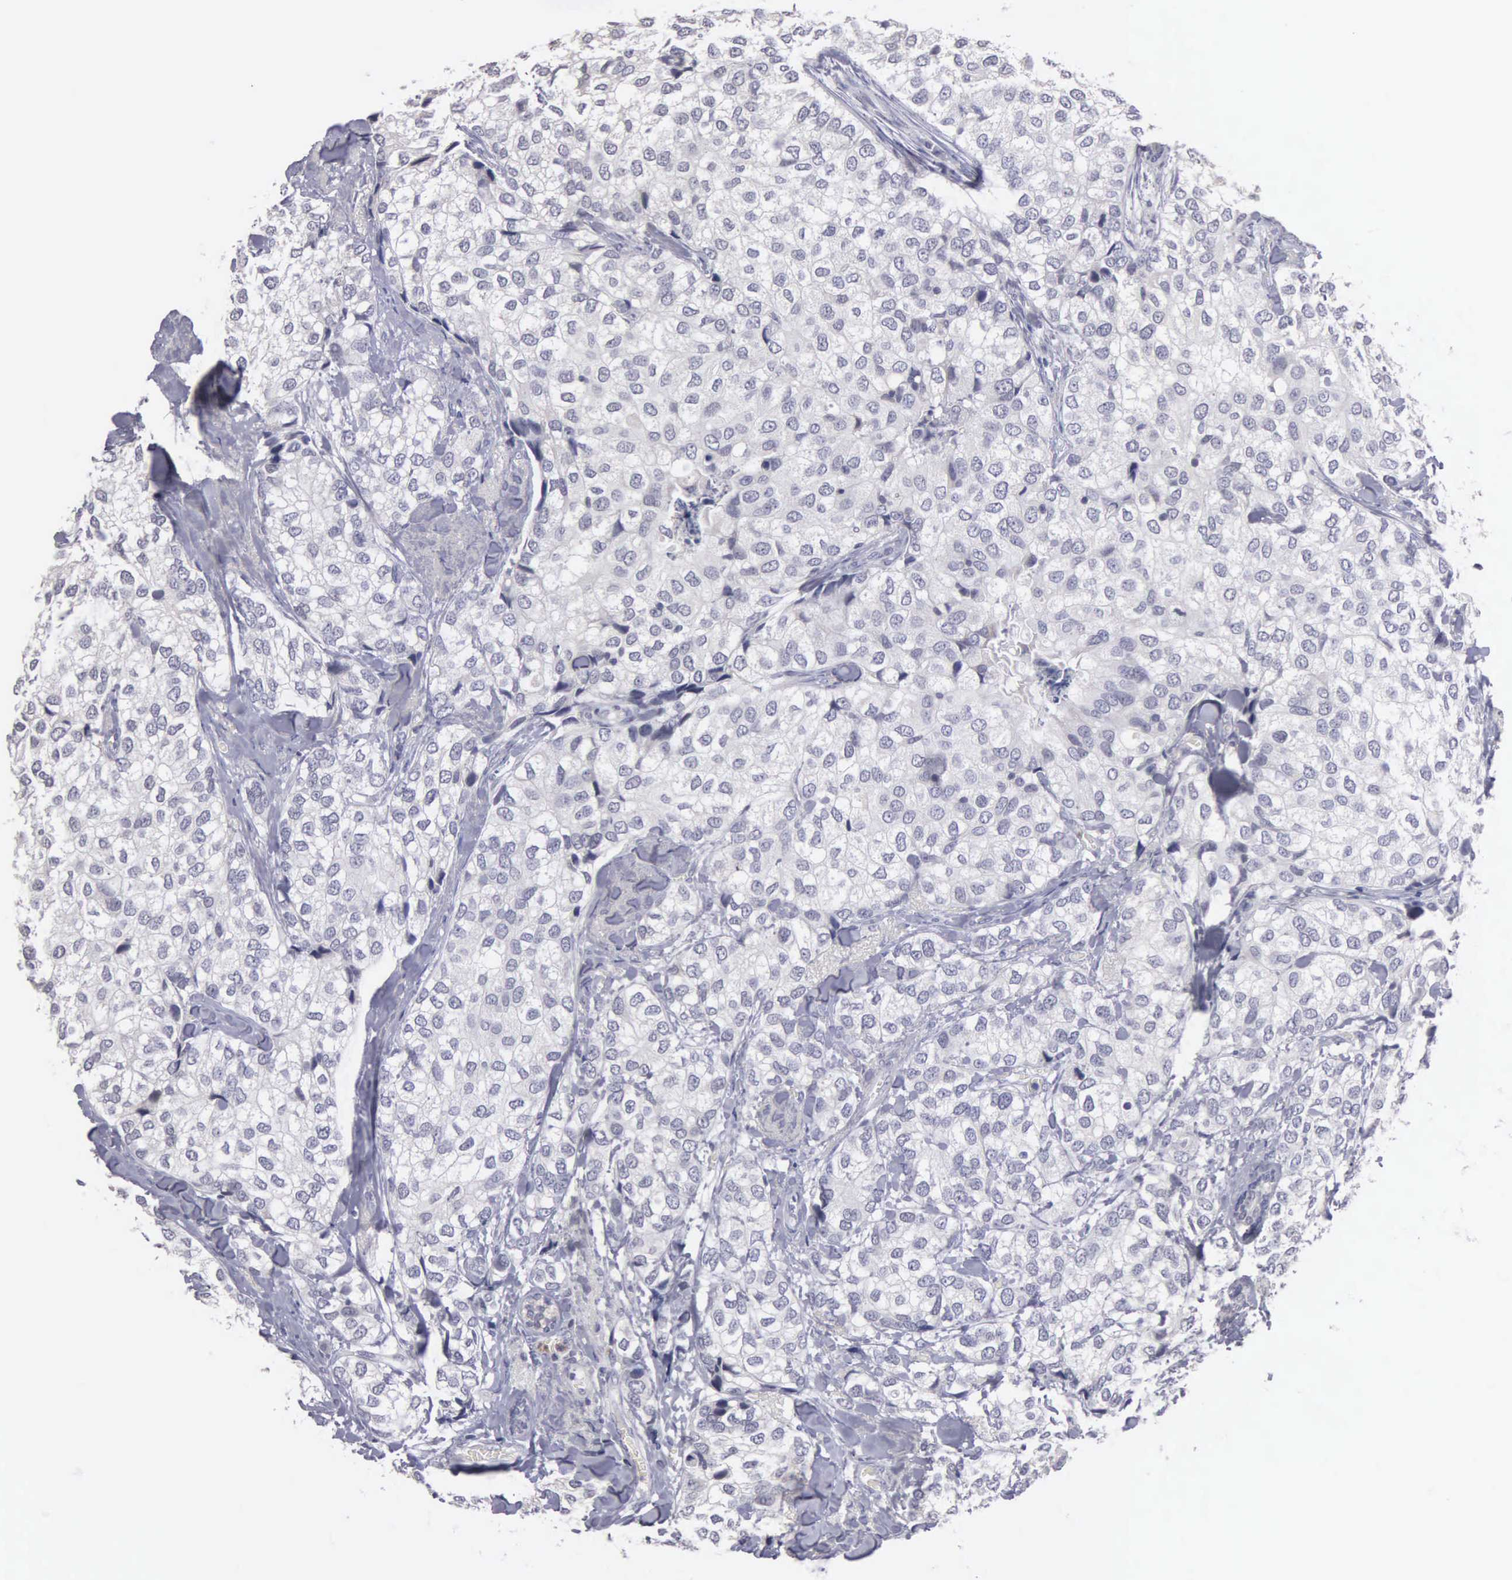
{"staining": {"intensity": "negative", "quantity": "none", "location": "none"}, "tissue": "breast cancer", "cell_type": "Tumor cells", "image_type": "cancer", "snomed": [{"axis": "morphology", "description": "Duct carcinoma"}, {"axis": "topography", "description": "Breast"}], "caption": "Tumor cells are negative for protein expression in human breast cancer.", "gene": "BRD1", "patient": {"sex": "female", "age": 68}}